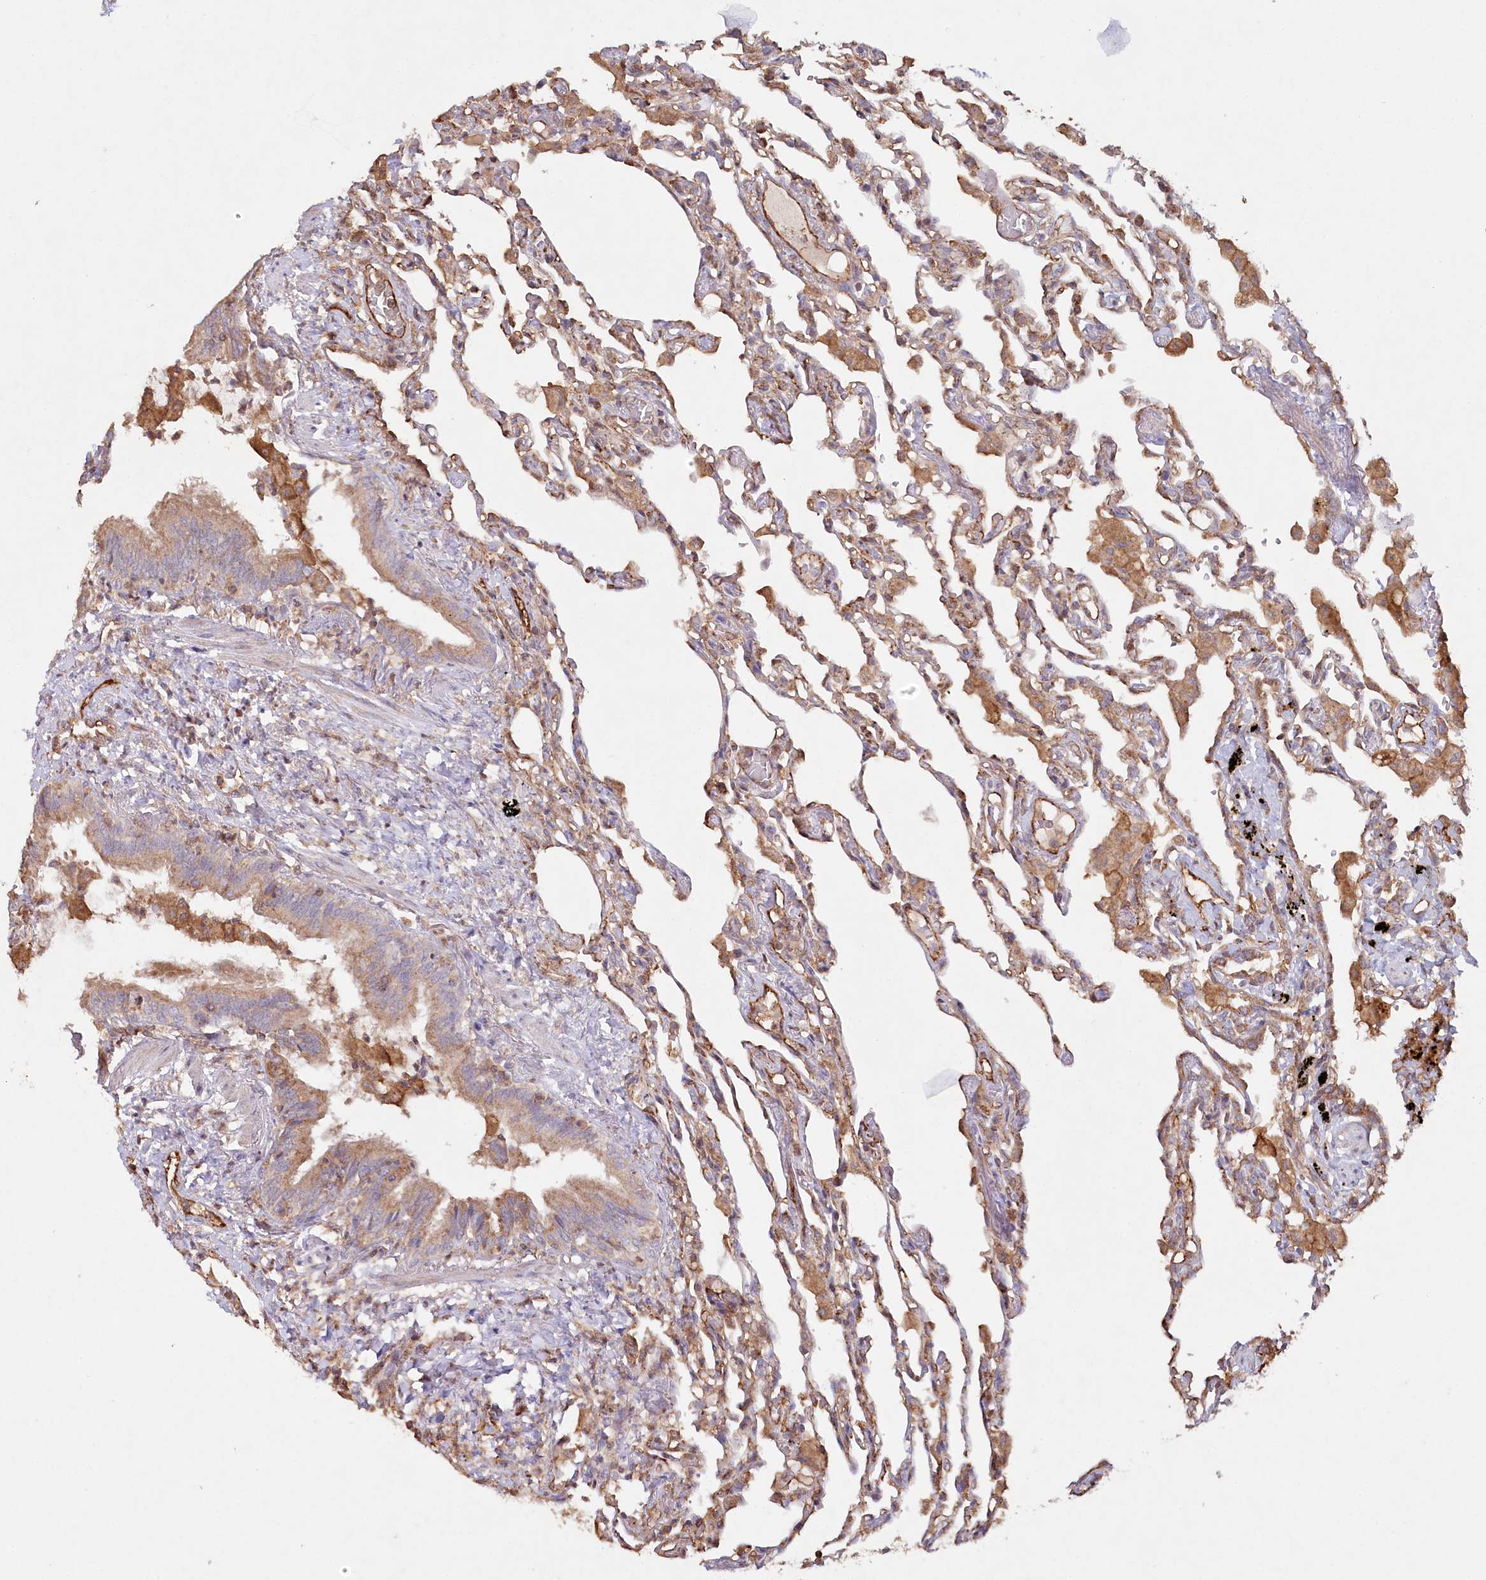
{"staining": {"intensity": "moderate", "quantity": ">75%", "location": "cytoplasmic/membranous"}, "tissue": "lung", "cell_type": "Alveolar cells", "image_type": "normal", "snomed": [{"axis": "morphology", "description": "Normal tissue, NOS"}, {"axis": "topography", "description": "Bronchus"}, {"axis": "topography", "description": "Lung"}], "caption": "This micrograph exhibits normal lung stained with IHC to label a protein in brown. The cytoplasmic/membranous of alveolar cells show moderate positivity for the protein. Nuclei are counter-stained blue.", "gene": "RBP5", "patient": {"sex": "female", "age": 49}}